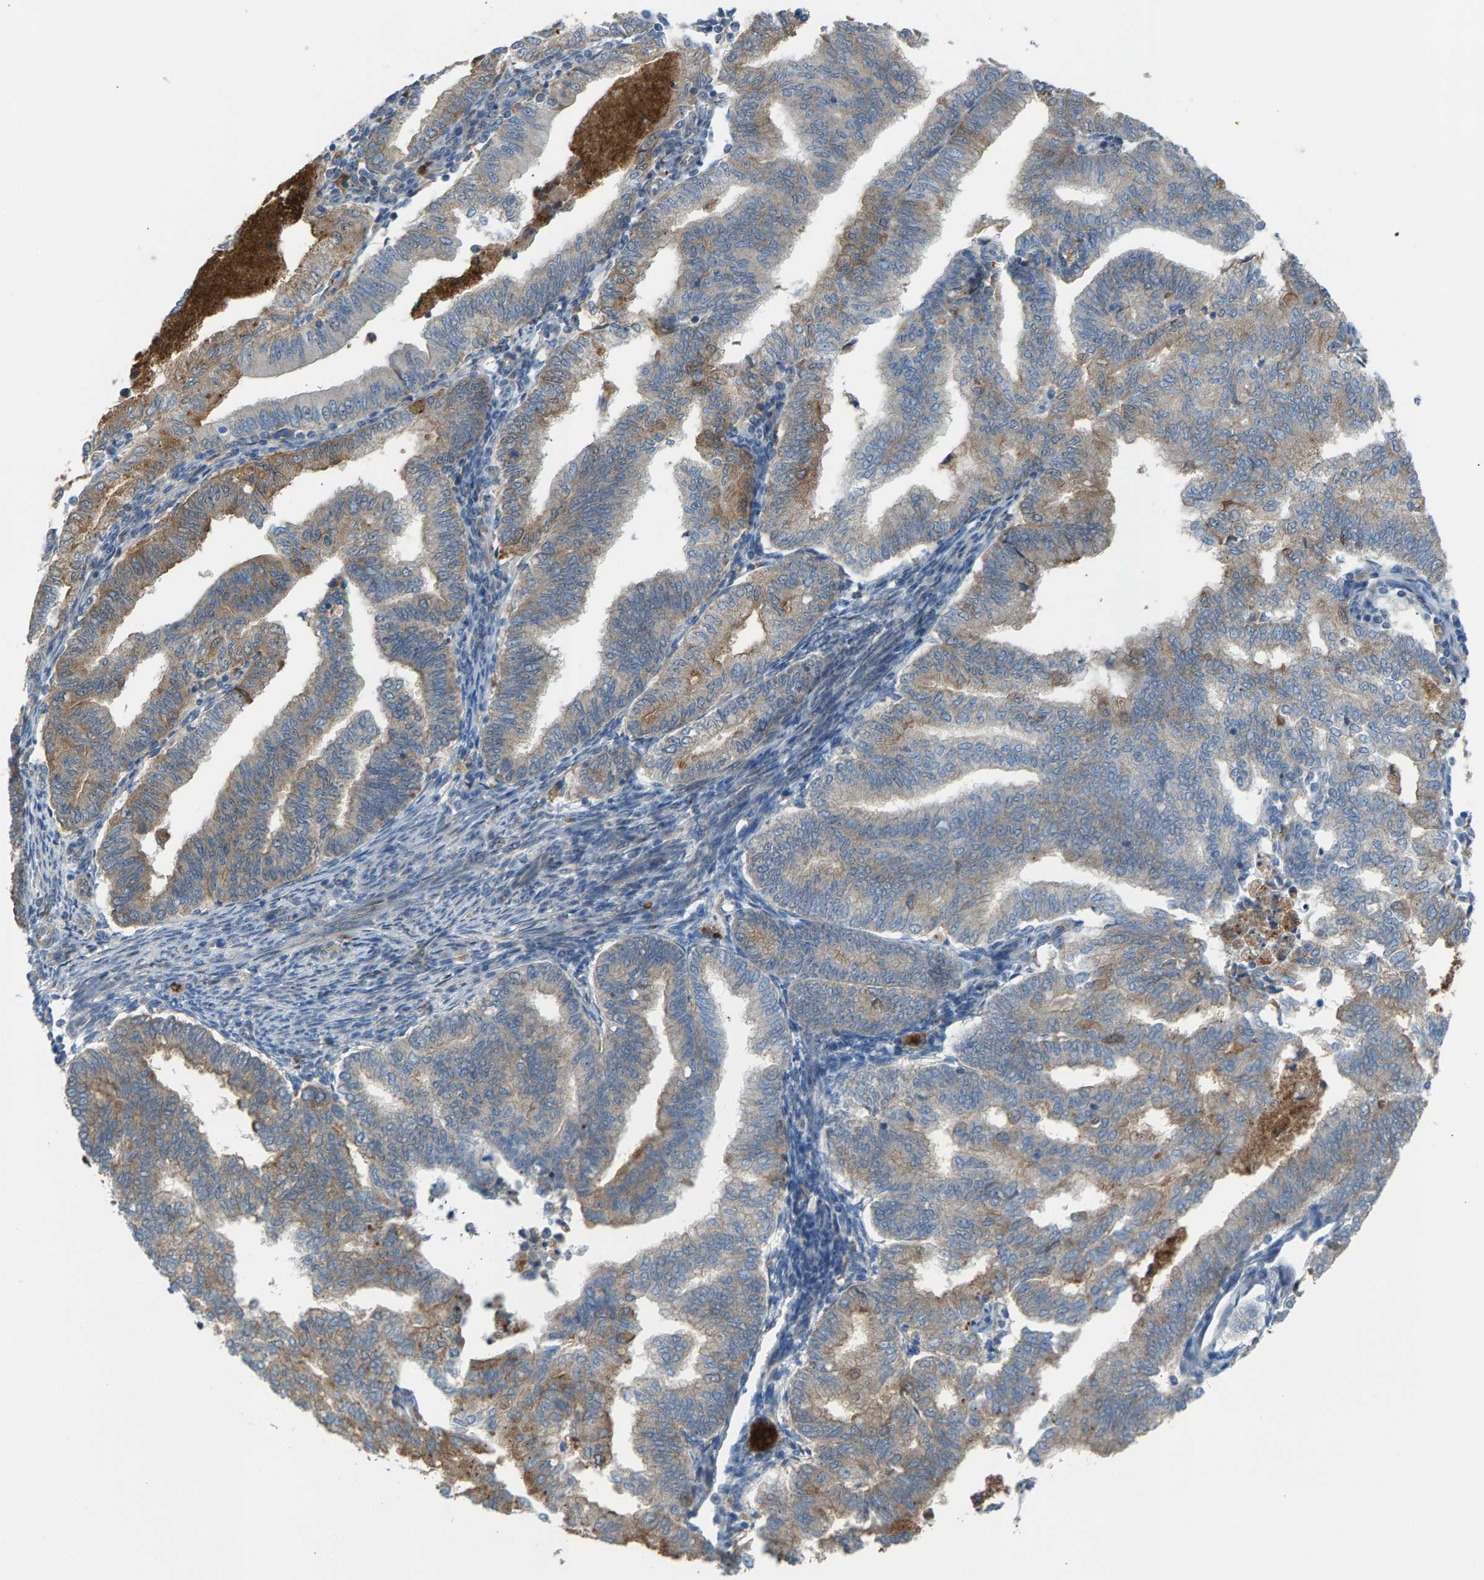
{"staining": {"intensity": "moderate", "quantity": "25%-75%", "location": "cytoplasmic/membranous"}, "tissue": "endometrial cancer", "cell_type": "Tumor cells", "image_type": "cancer", "snomed": [{"axis": "morphology", "description": "Polyp, NOS"}, {"axis": "morphology", "description": "Adenocarcinoma, NOS"}, {"axis": "morphology", "description": "Adenoma, NOS"}, {"axis": "topography", "description": "Endometrium"}], "caption": "The histopathology image displays staining of endometrial adenoma, revealing moderate cytoplasmic/membranous protein staining (brown color) within tumor cells.", "gene": "PDCL", "patient": {"sex": "female", "age": 79}}